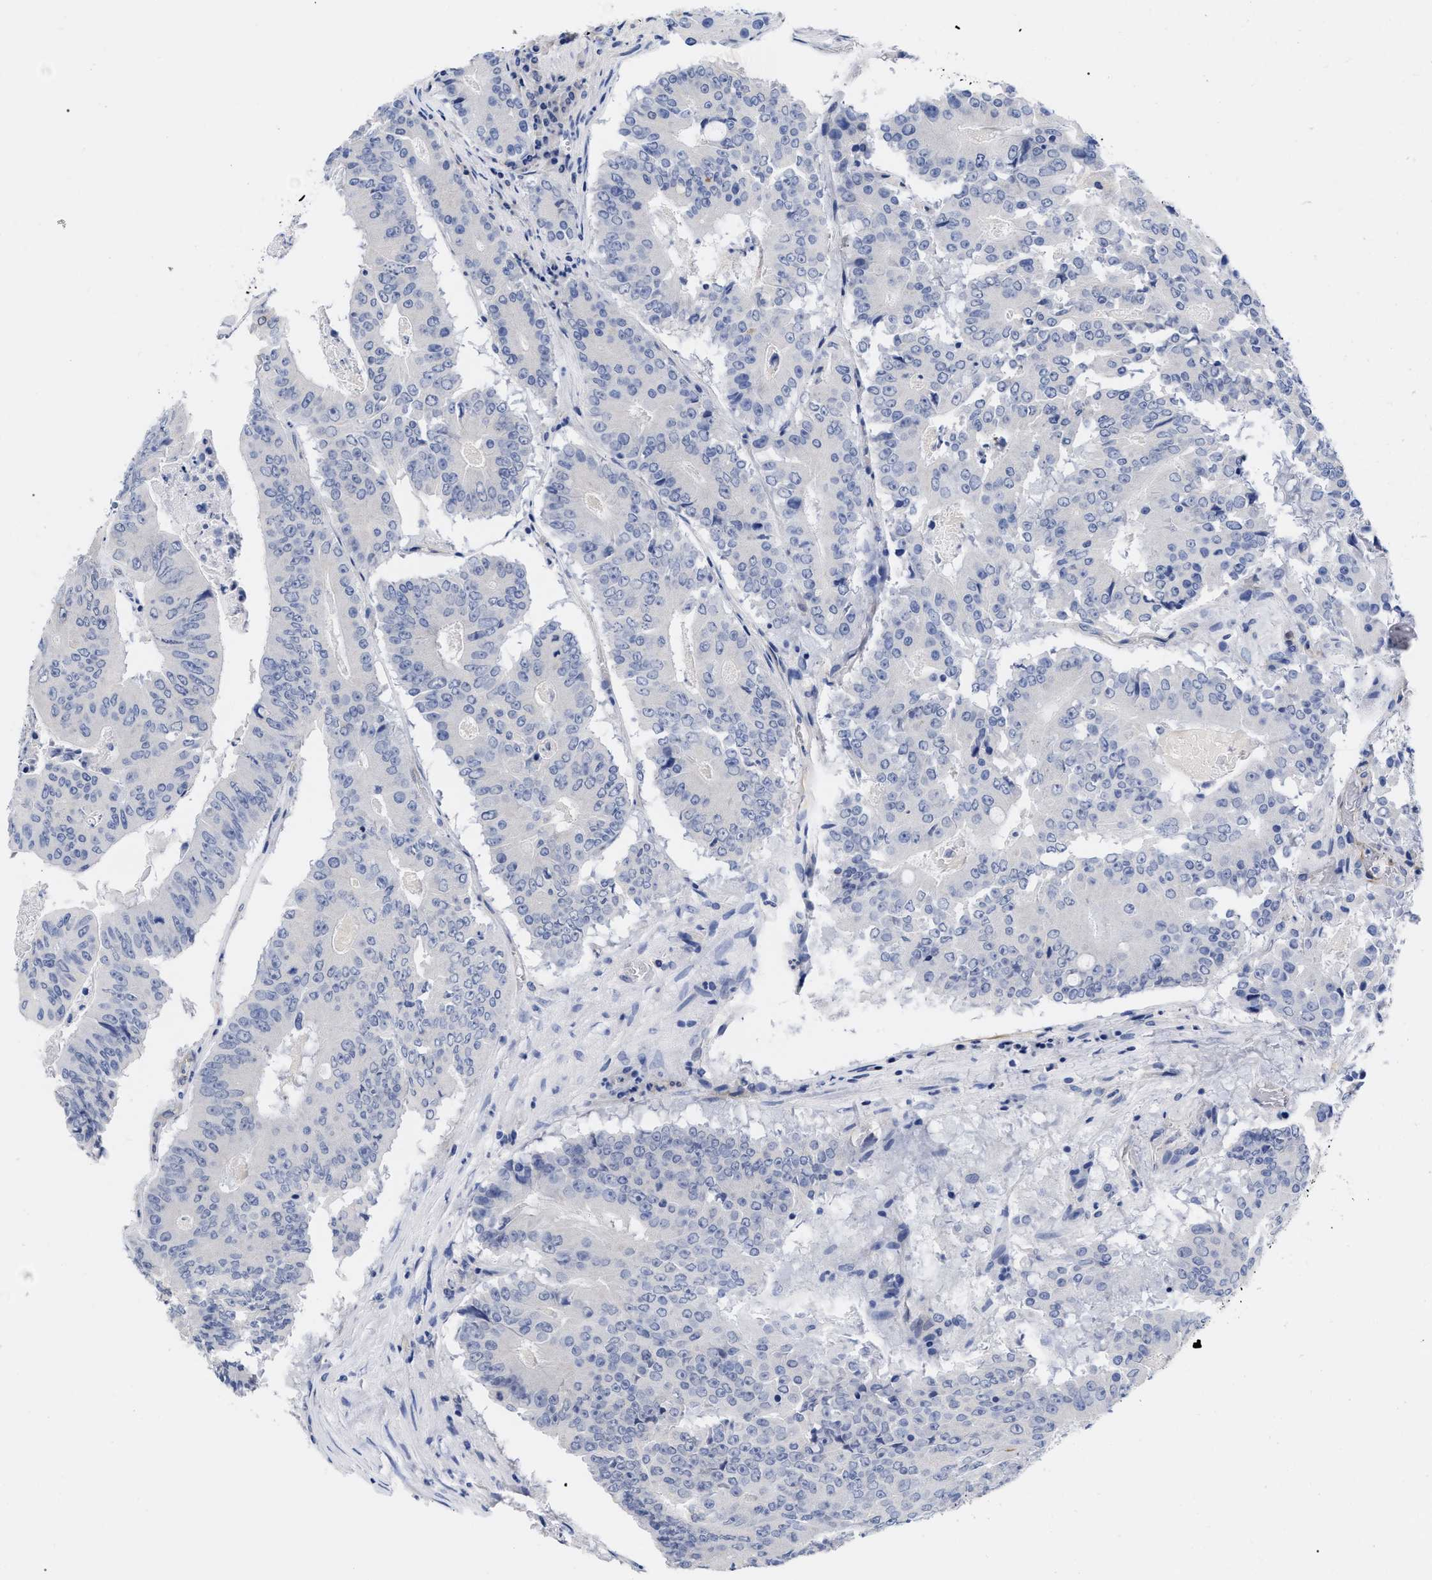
{"staining": {"intensity": "negative", "quantity": "none", "location": "none"}, "tissue": "colorectal cancer", "cell_type": "Tumor cells", "image_type": "cancer", "snomed": [{"axis": "morphology", "description": "Adenocarcinoma, NOS"}, {"axis": "topography", "description": "Colon"}], "caption": "DAB immunohistochemical staining of human colorectal cancer exhibits no significant staining in tumor cells.", "gene": "IRAG2", "patient": {"sex": "male", "age": 87}}